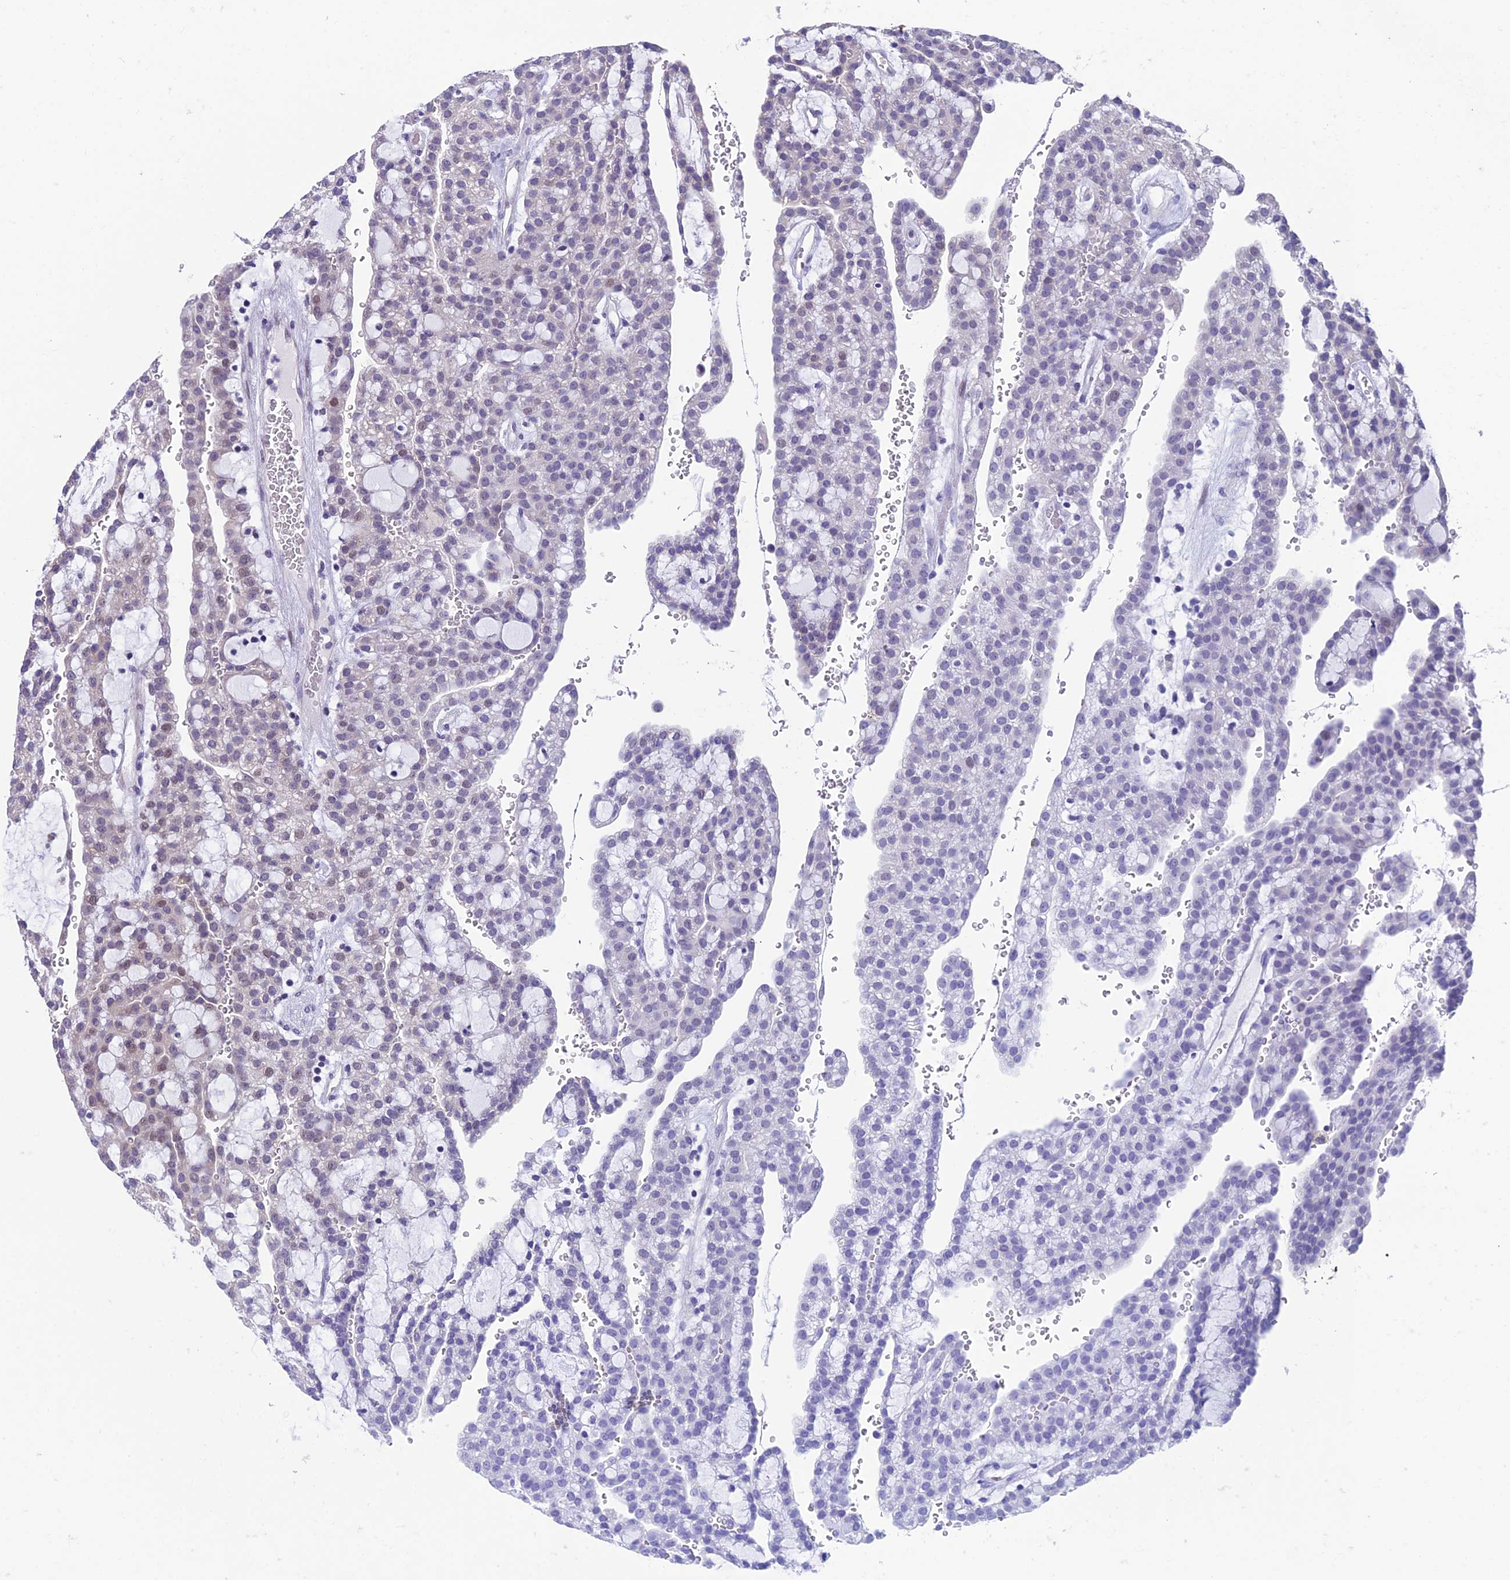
{"staining": {"intensity": "weak", "quantity": "<25%", "location": "nuclear"}, "tissue": "renal cancer", "cell_type": "Tumor cells", "image_type": "cancer", "snomed": [{"axis": "morphology", "description": "Adenocarcinoma, NOS"}, {"axis": "topography", "description": "Kidney"}], "caption": "Renal cancer was stained to show a protein in brown. There is no significant positivity in tumor cells. (DAB IHC, high magnification).", "gene": "KIAA1191", "patient": {"sex": "male", "age": 63}}